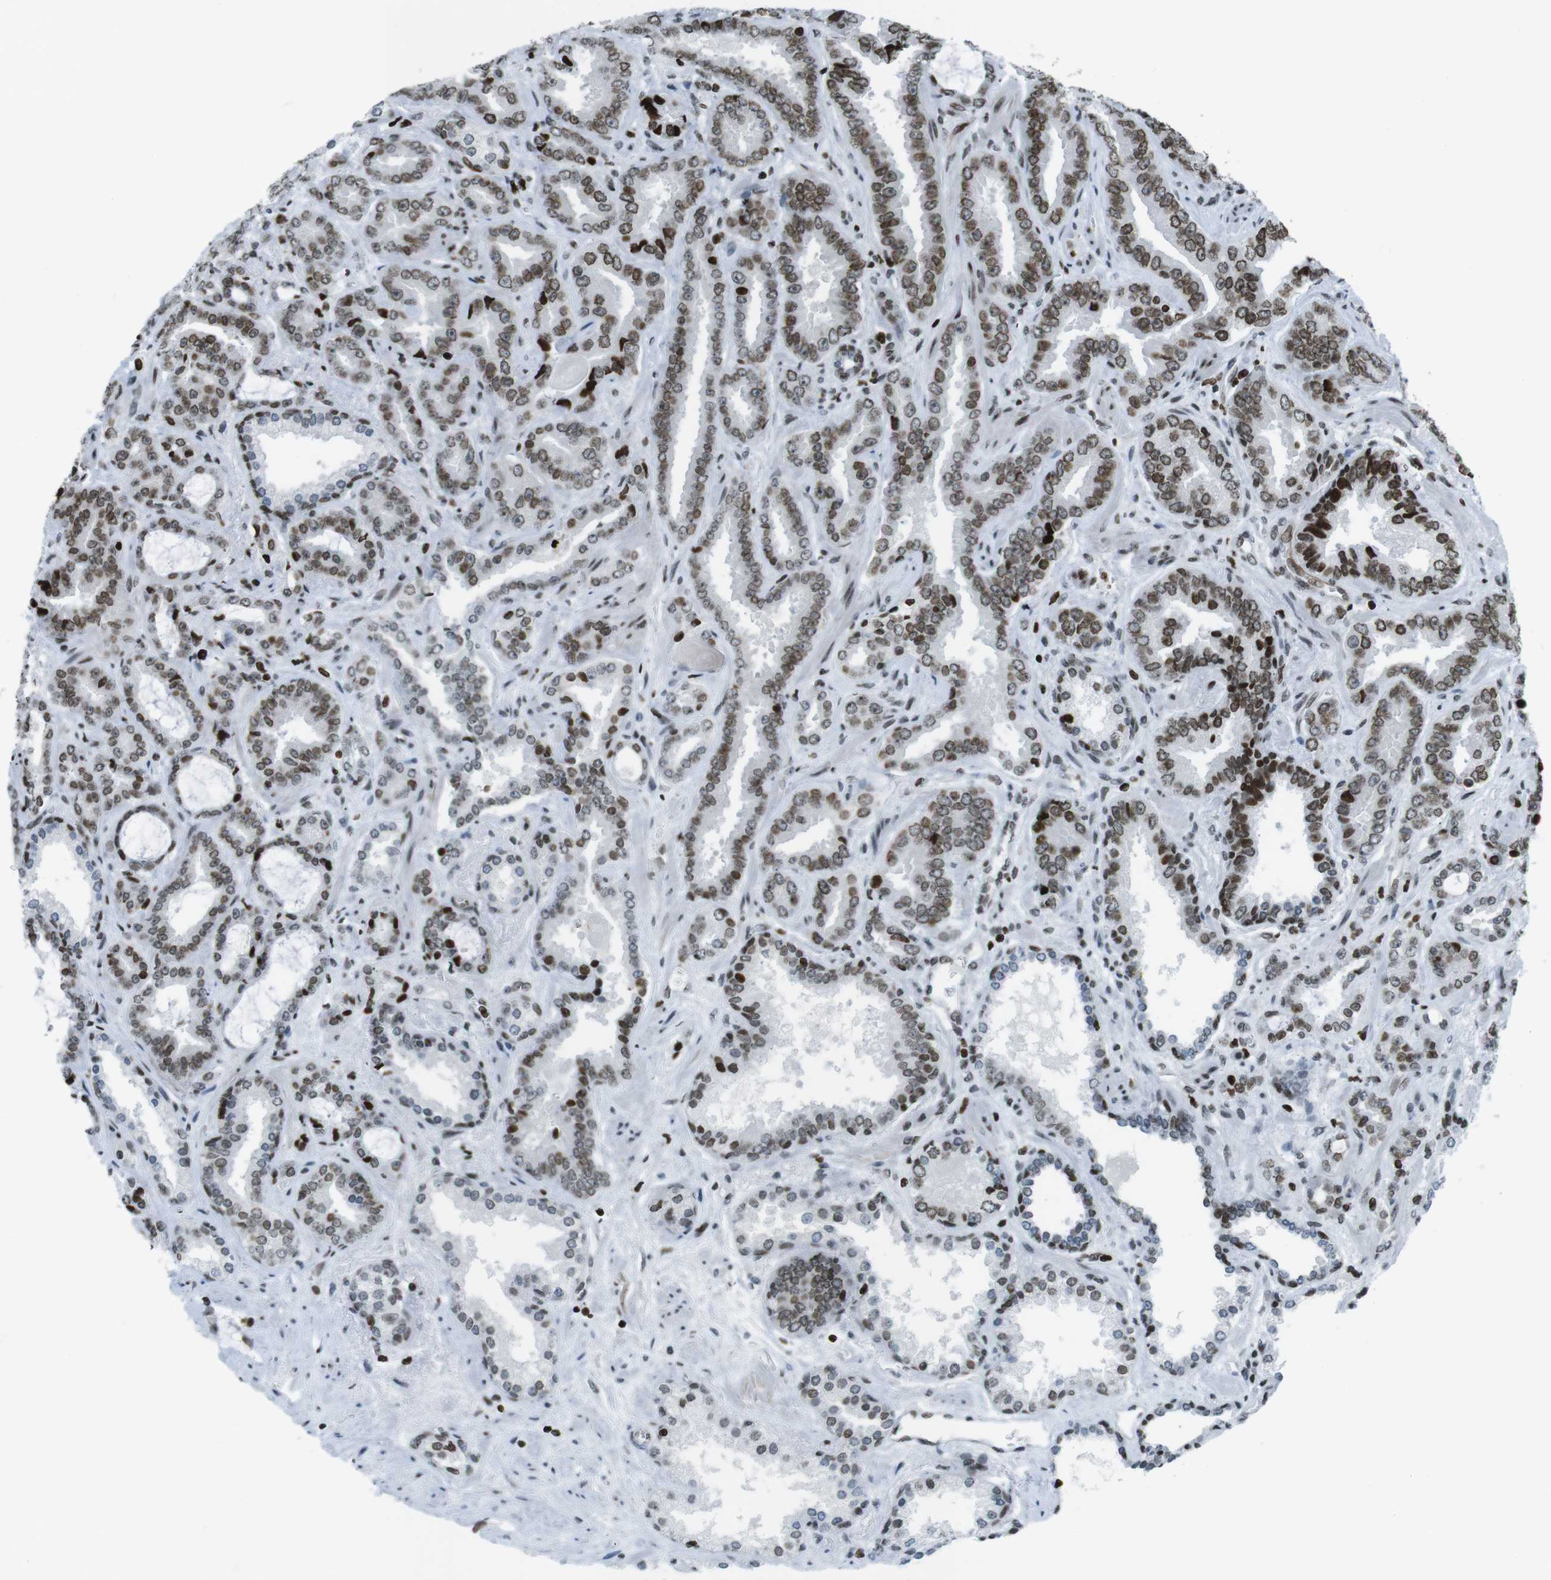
{"staining": {"intensity": "moderate", "quantity": ">75%", "location": "nuclear"}, "tissue": "prostate cancer", "cell_type": "Tumor cells", "image_type": "cancer", "snomed": [{"axis": "morphology", "description": "Adenocarcinoma, Low grade"}, {"axis": "topography", "description": "Prostate"}], "caption": "Prostate cancer stained with a brown dye exhibits moderate nuclear positive positivity in approximately >75% of tumor cells.", "gene": "H2AC8", "patient": {"sex": "male", "age": 60}}